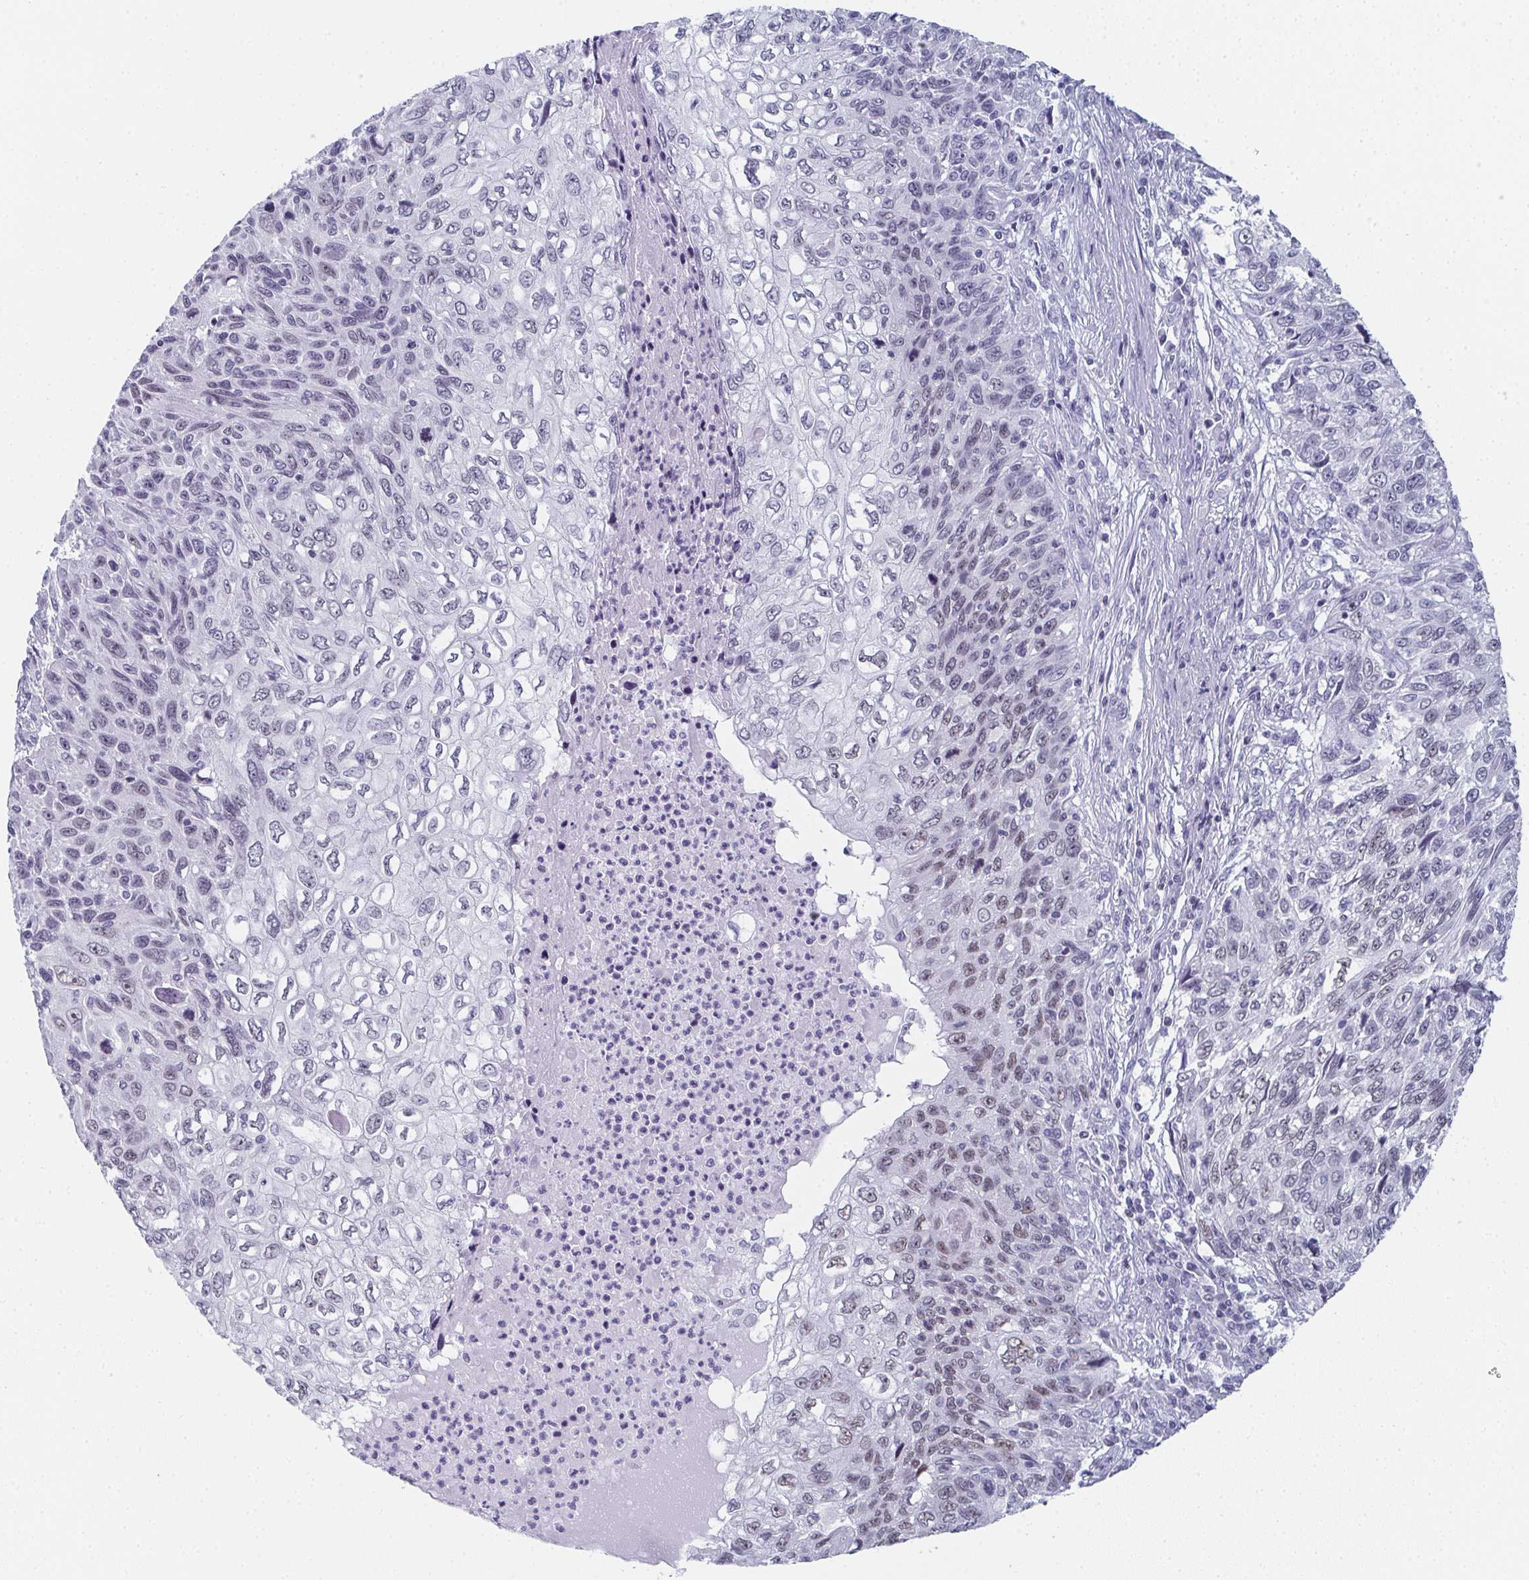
{"staining": {"intensity": "weak", "quantity": "<25%", "location": "nuclear"}, "tissue": "skin cancer", "cell_type": "Tumor cells", "image_type": "cancer", "snomed": [{"axis": "morphology", "description": "Squamous cell carcinoma, NOS"}, {"axis": "topography", "description": "Skin"}], "caption": "IHC photomicrograph of skin squamous cell carcinoma stained for a protein (brown), which shows no positivity in tumor cells.", "gene": "PYCR3", "patient": {"sex": "male", "age": 92}}